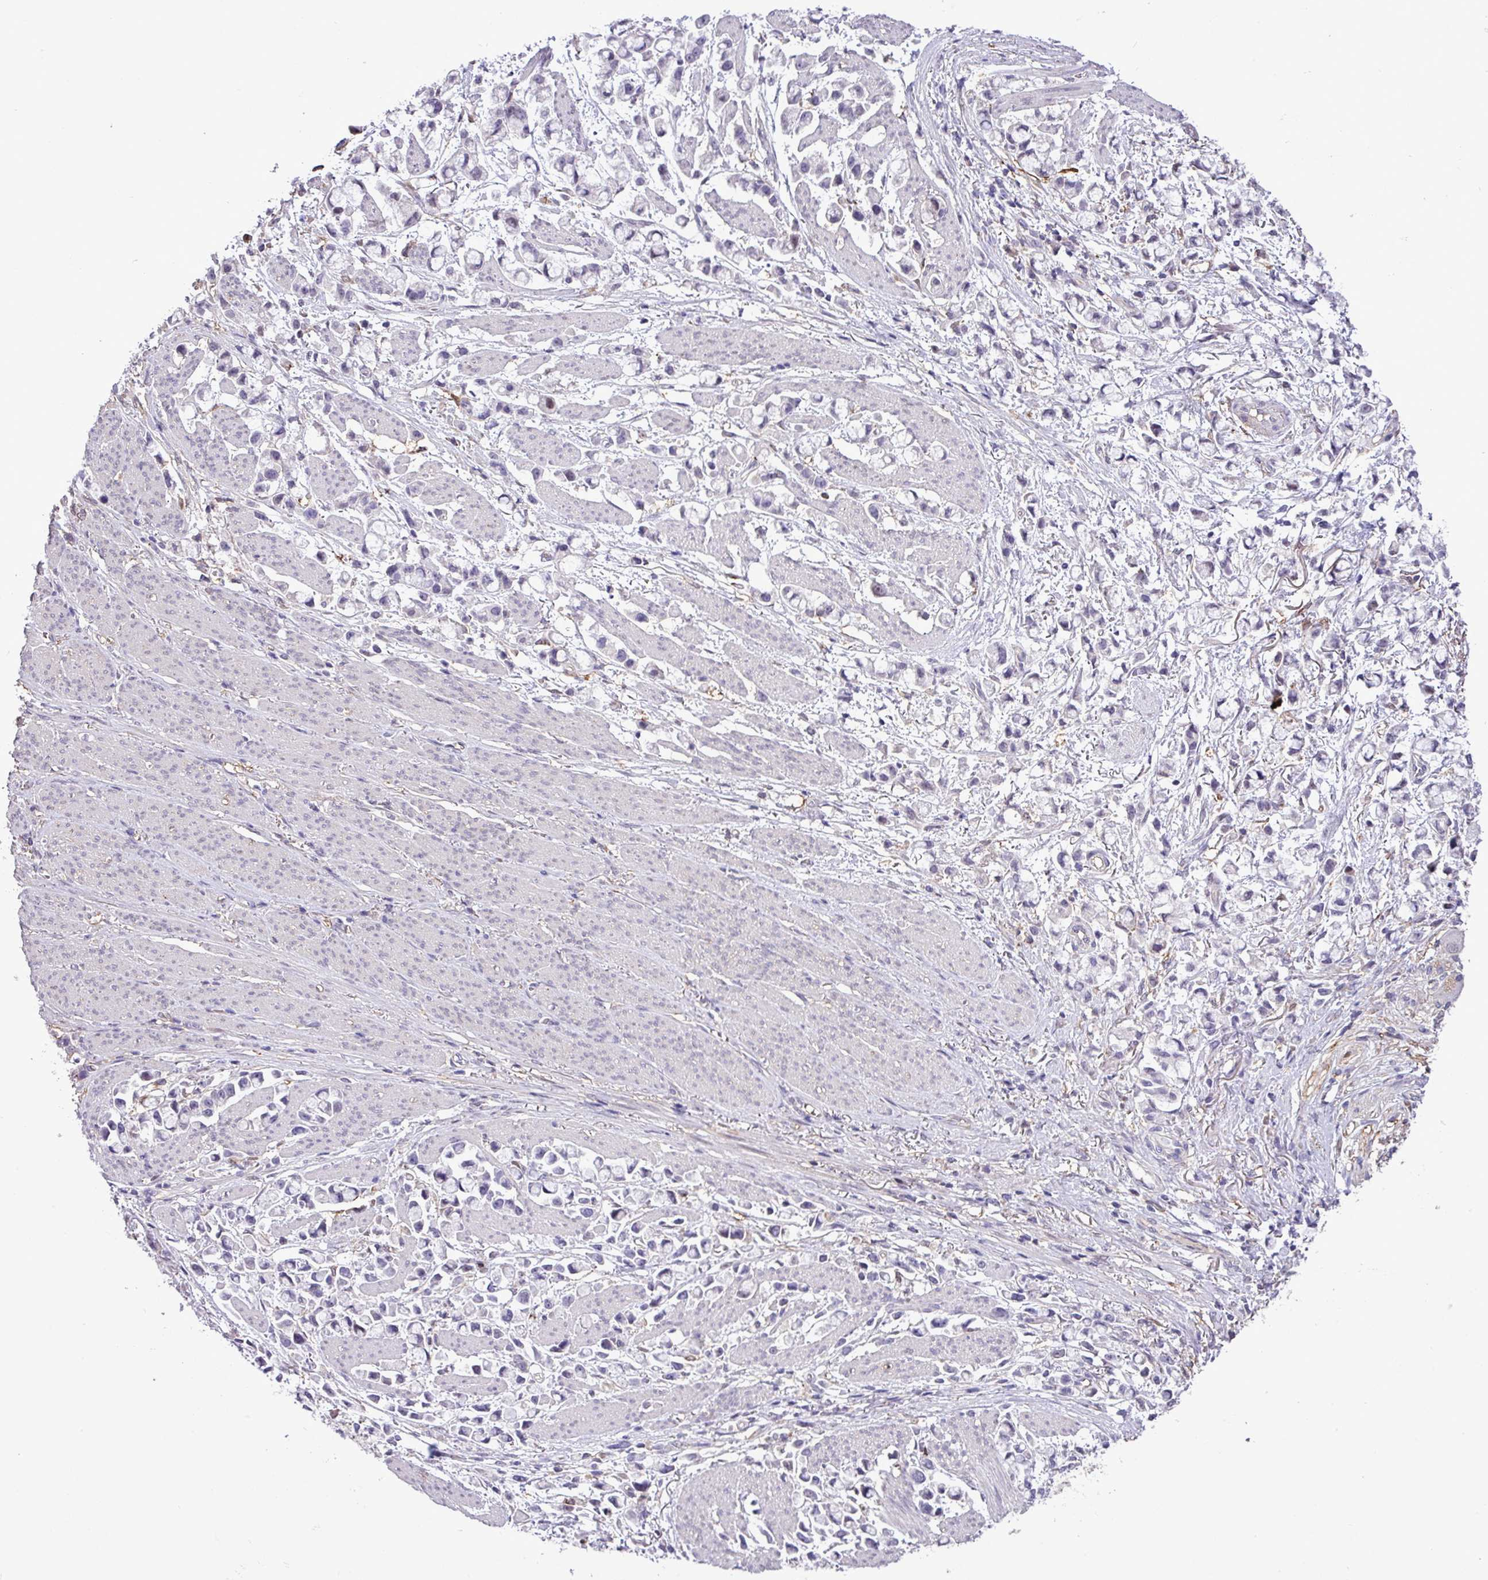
{"staining": {"intensity": "negative", "quantity": "none", "location": "none"}, "tissue": "stomach cancer", "cell_type": "Tumor cells", "image_type": "cancer", "snomed": [{"axis": "morphology", "description": "Adenocarcinoma, NOS"}, {"axis": "topography", "description": "Stomach"}], "caption": "The IHC micrograph has no significant positivity in tumor cells of stomach adenocarcinoma tissue.", "gene": "RPP25L", "patient": {"sex": "female", "age": 81}}